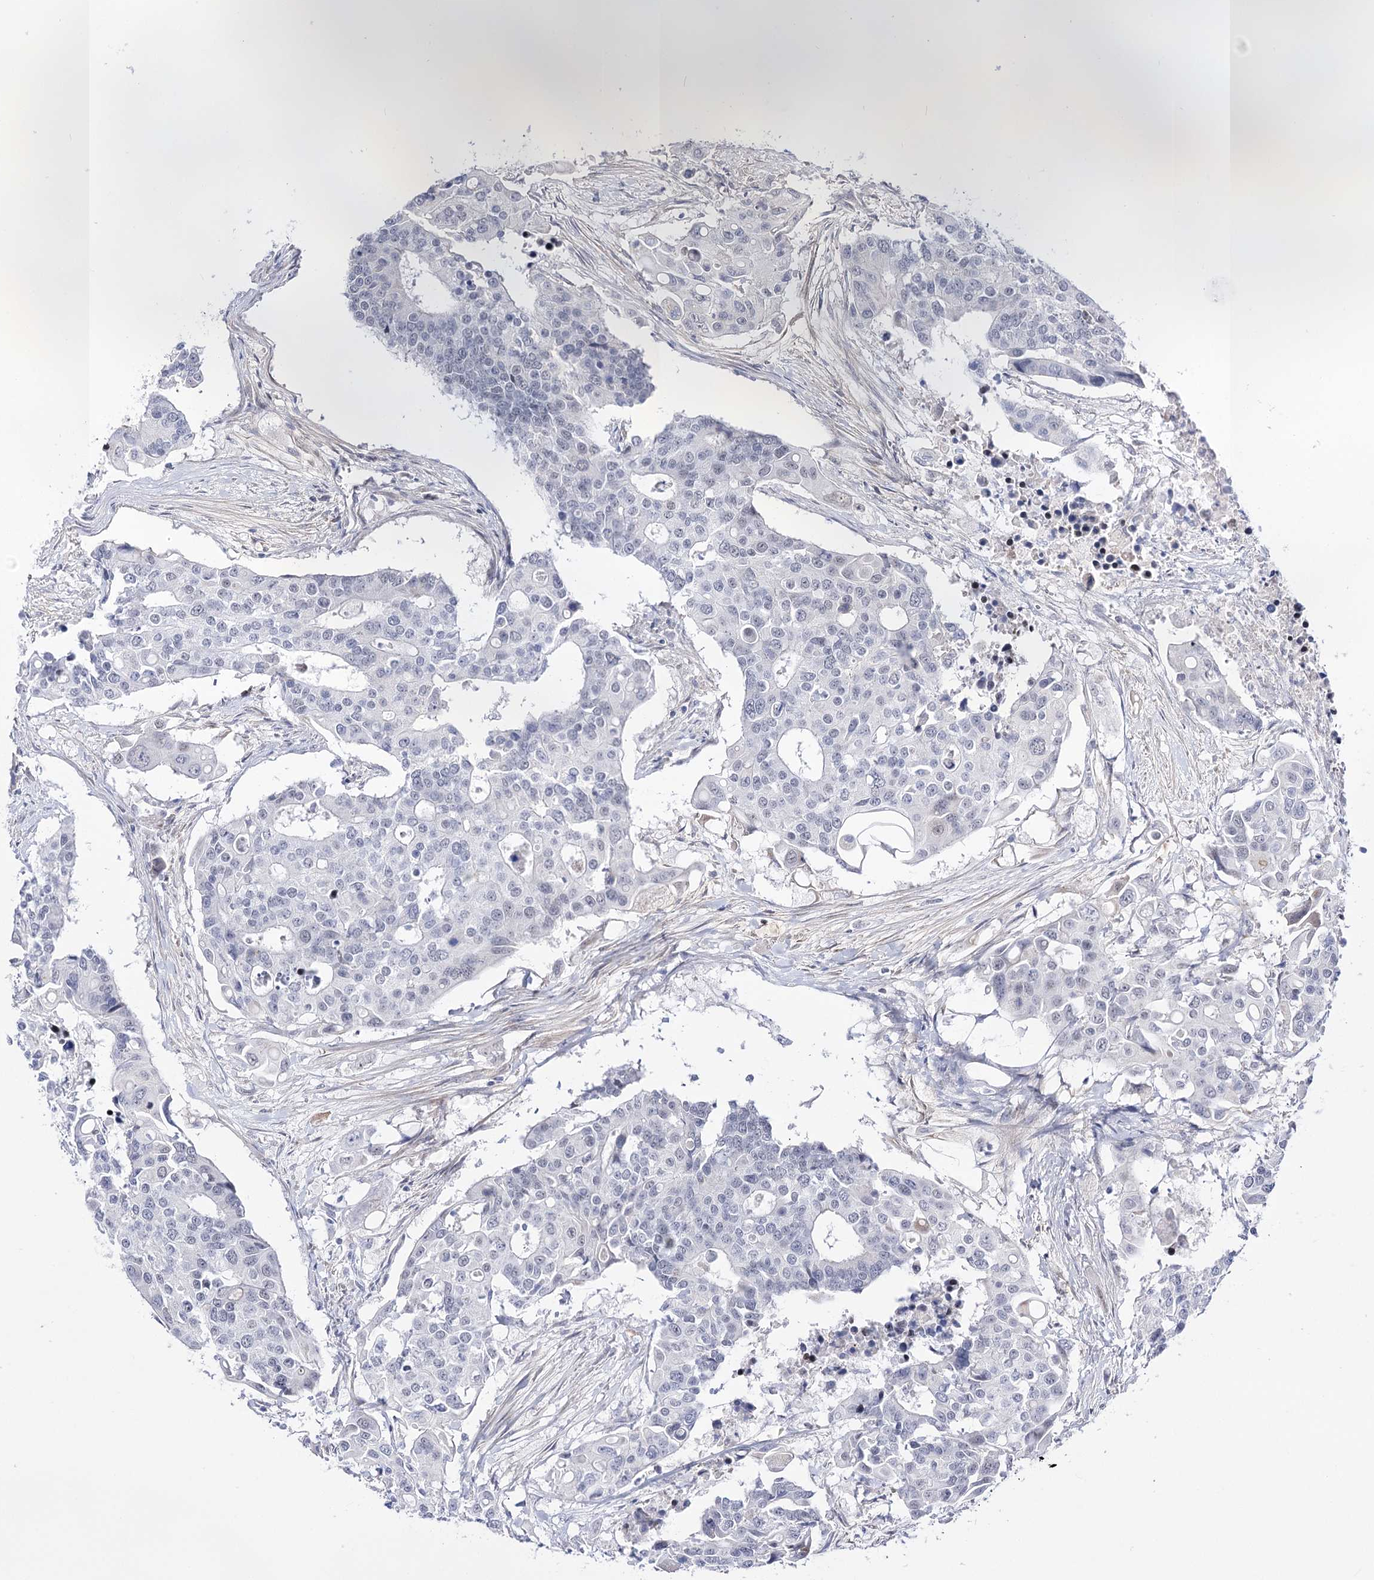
{"staining": {"intensity": "negative", "quantity": "none", "location": "none"}, "tissue": "colorectal cancer", "cell_type": "Tumor cells", "image_type": "cancer", "snomed": [{"axis": "morphology", "description": "Adenocarcinoma, NOS"}, {"axis": "topography", "description": "Colon"}], "caption": "IHC micrograph of human colorectal cancer (adenocarcinoma) stained for a protein (brown), which exhibits no positivity in tumor cells. (DAB (3,3'-diaminobenzidine) IHC with hematoxylin counter stain).", "gene": "RBM15B", "patient": {"sex": "male", "age": 77}}